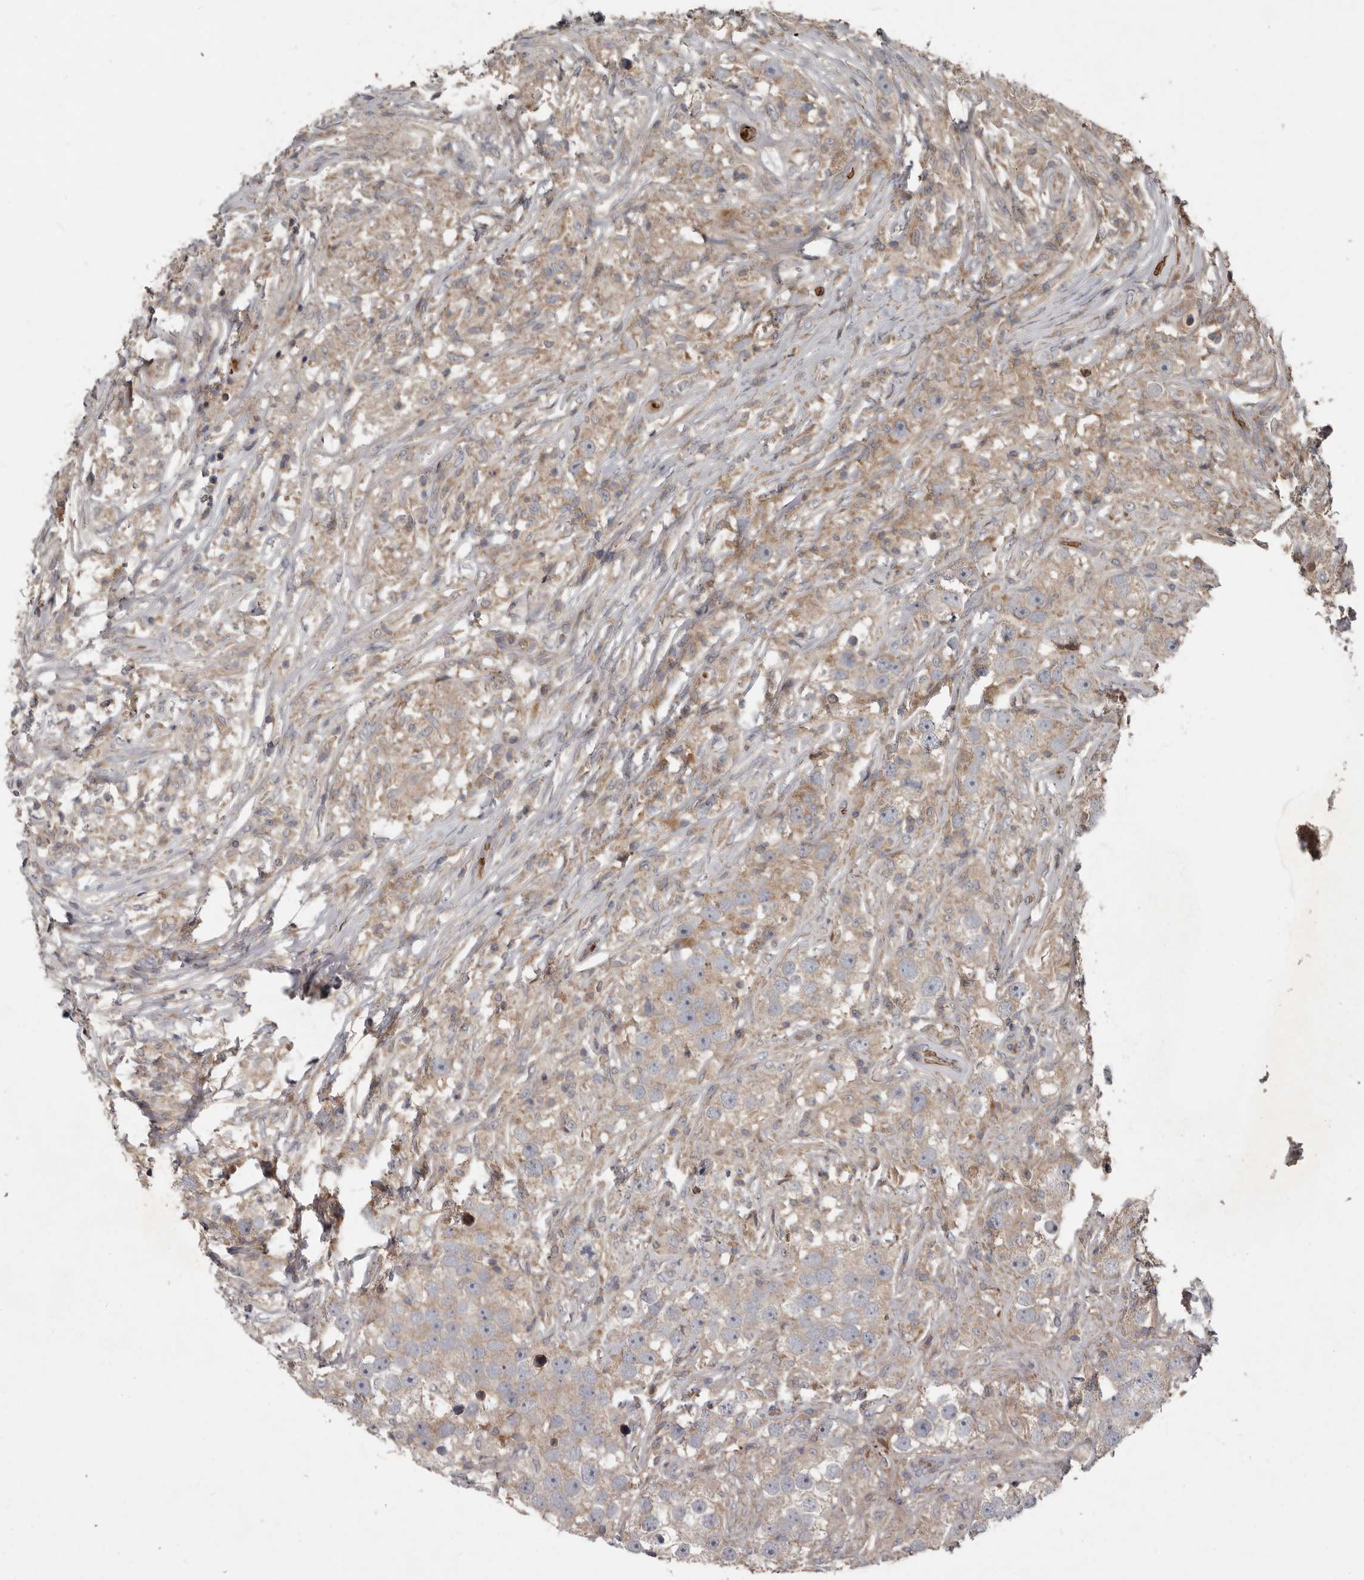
{"staining": {"intensity": "weak", "quantity": "25%-75%", "location": "cytoplasmic/membranous"}, "tissue": "testis cancer", "cell_type": "Tumor cells", "image_type": "cancer", "snomed": [{"axis": "morphology", "description": "Seminoma, NOS"}, {"axis": "topography", "description": "Testis"}], "caption": "A histopathology image showing weak cytoplasmic/membranous positivity in approximately 25%-75% of tumor cells in seminoma (testis), as visualized by brown immunohistochemical staining.", "gene": "FBXO31", "patient": {"sex": "male", "age": 49}}